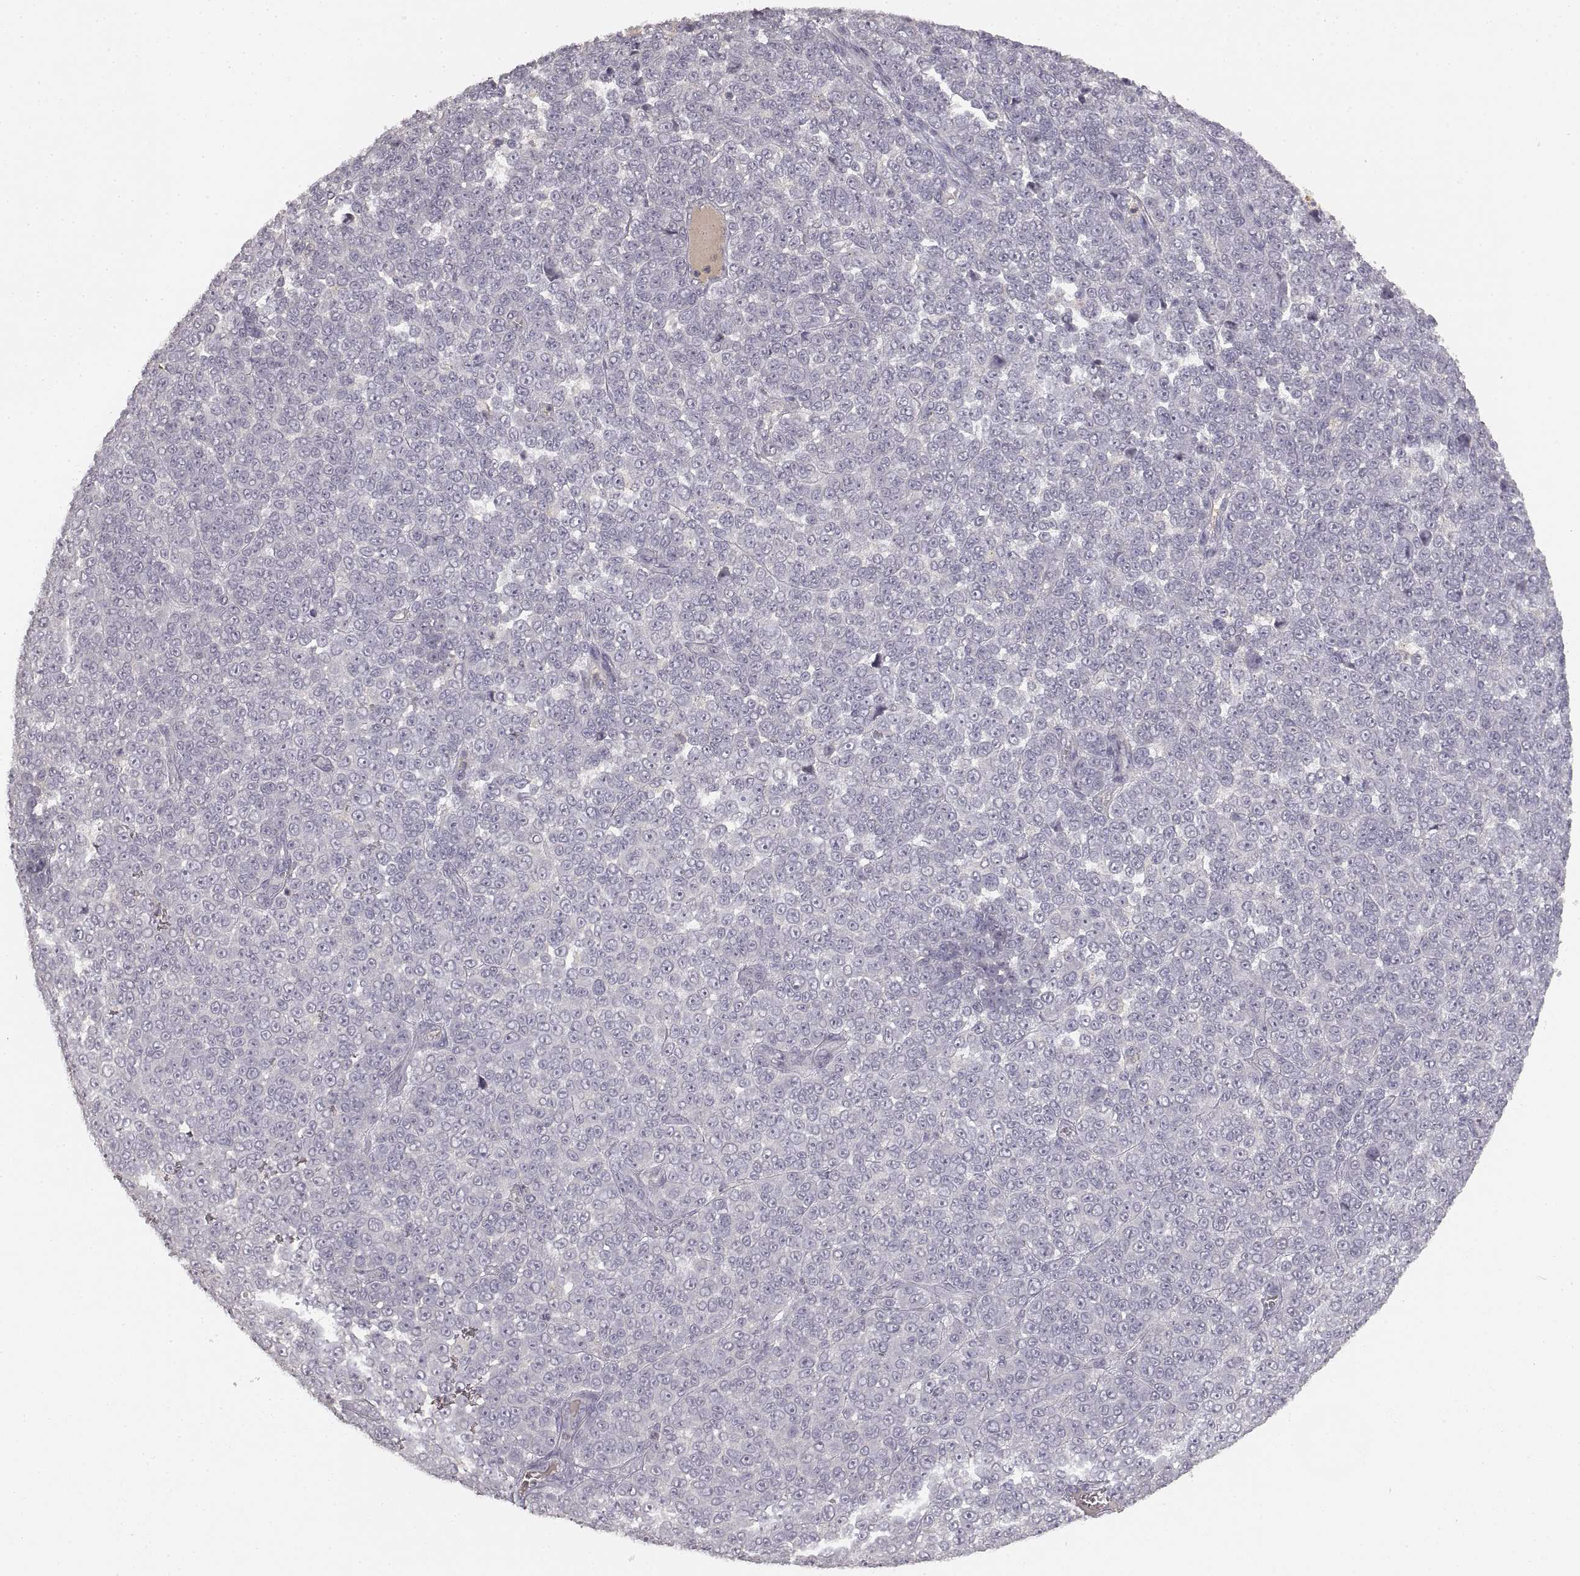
{"staining": {"intensity": "negative", "quantity": "none", "location": "none"}, "tissue": "melanoma", "cell_type": "Tumor cells", "image_type": "cancer", "snomed": [{"axis": "morphology", "description": "Malignant melanoma, NOS"}, {"axis": "topography", "description": "Skin"}], "caption": "A photomicrograph of malignant melanoma stained for a protein displays no brown staining in tumor cells.", "gene": "RUNDC3A", "patient": {"sex": "female", "age": 95}}